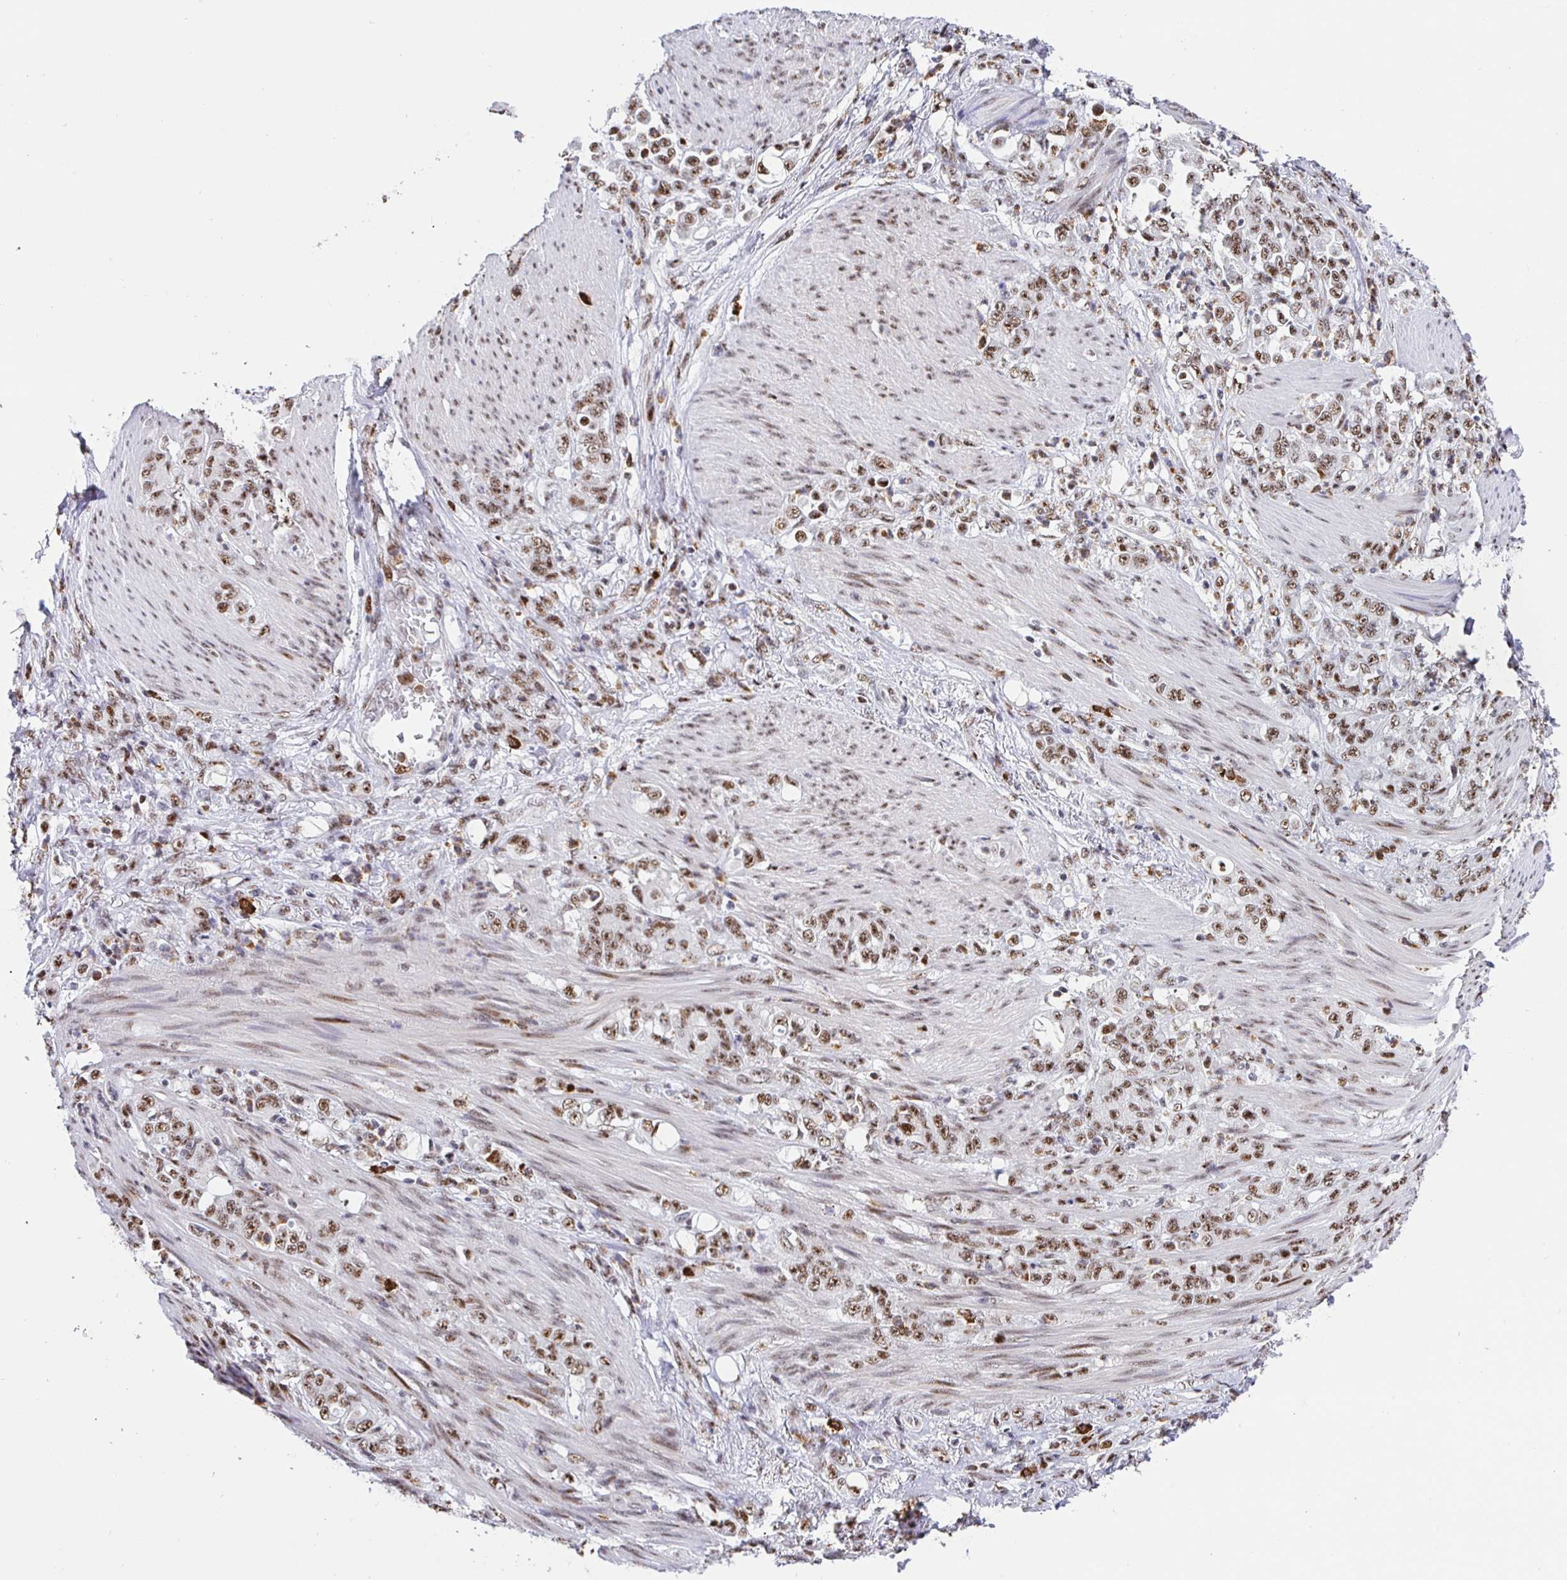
{"staining": {"intensity": "moderate", "quantity": ">75%", "location": "nuclear"}, "tissue": "stomach cancer", "cell_type": "Tumor cells", "image_type": "cancer", "snomed": [{"axis": "morphology", "description": "Adenocarcinoma, NOS"}, {"axis": "topography", "description": "Stomach"}], "caption": "This image reveals stomach cancer (adenocarcinoma) stained with immunohistochemistry (IHC) to label a protein in brown. The nuclear of tumor cells show moderate positivity for the protein. Nuclei are counter-stained blue.", "gene": "SETD5", "patient": {"sex": "female", "age": 79}}